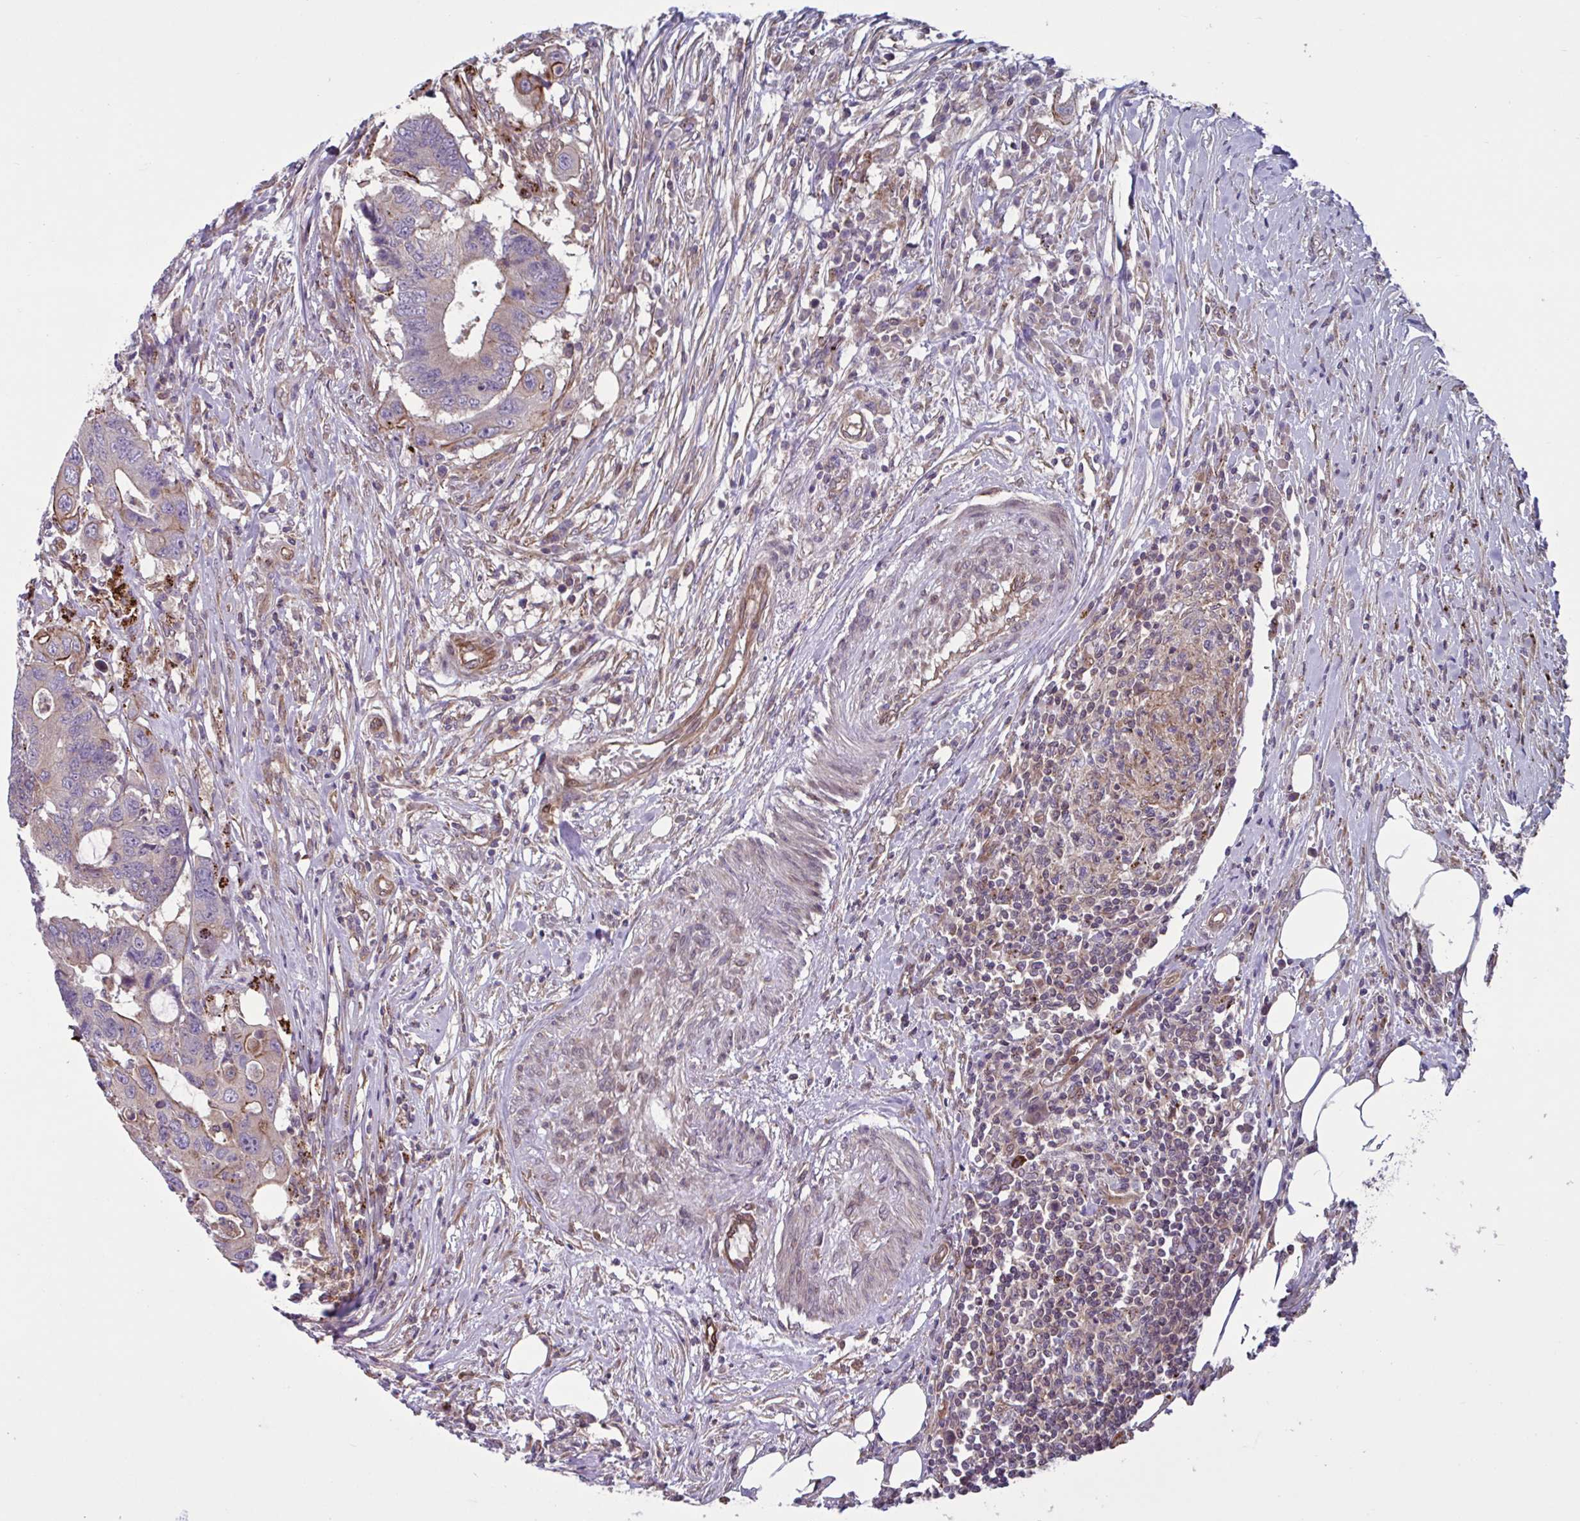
{"staining": {"intensity": "moderate", "quantity": "25%-75%", "location": "cytoplasmic/membranous"}, "tissue": "colorectal cancer", "cell_type": "Tumor cells", "image_type": "cancer", "snomed": [{"axis": "morphology", "description": "Adenocarcinoma, NOS"}, {"axis": "topography", "description": "Colon"}], "caption": "This is an image of immunohistochemistry staining of colorectal adenocarcinoma, which shows moderate positivity in the cytoplasmic/membranous of tumor cells.", "gene": "GLTP", "patient": {"sex": "male", "age": 71}}